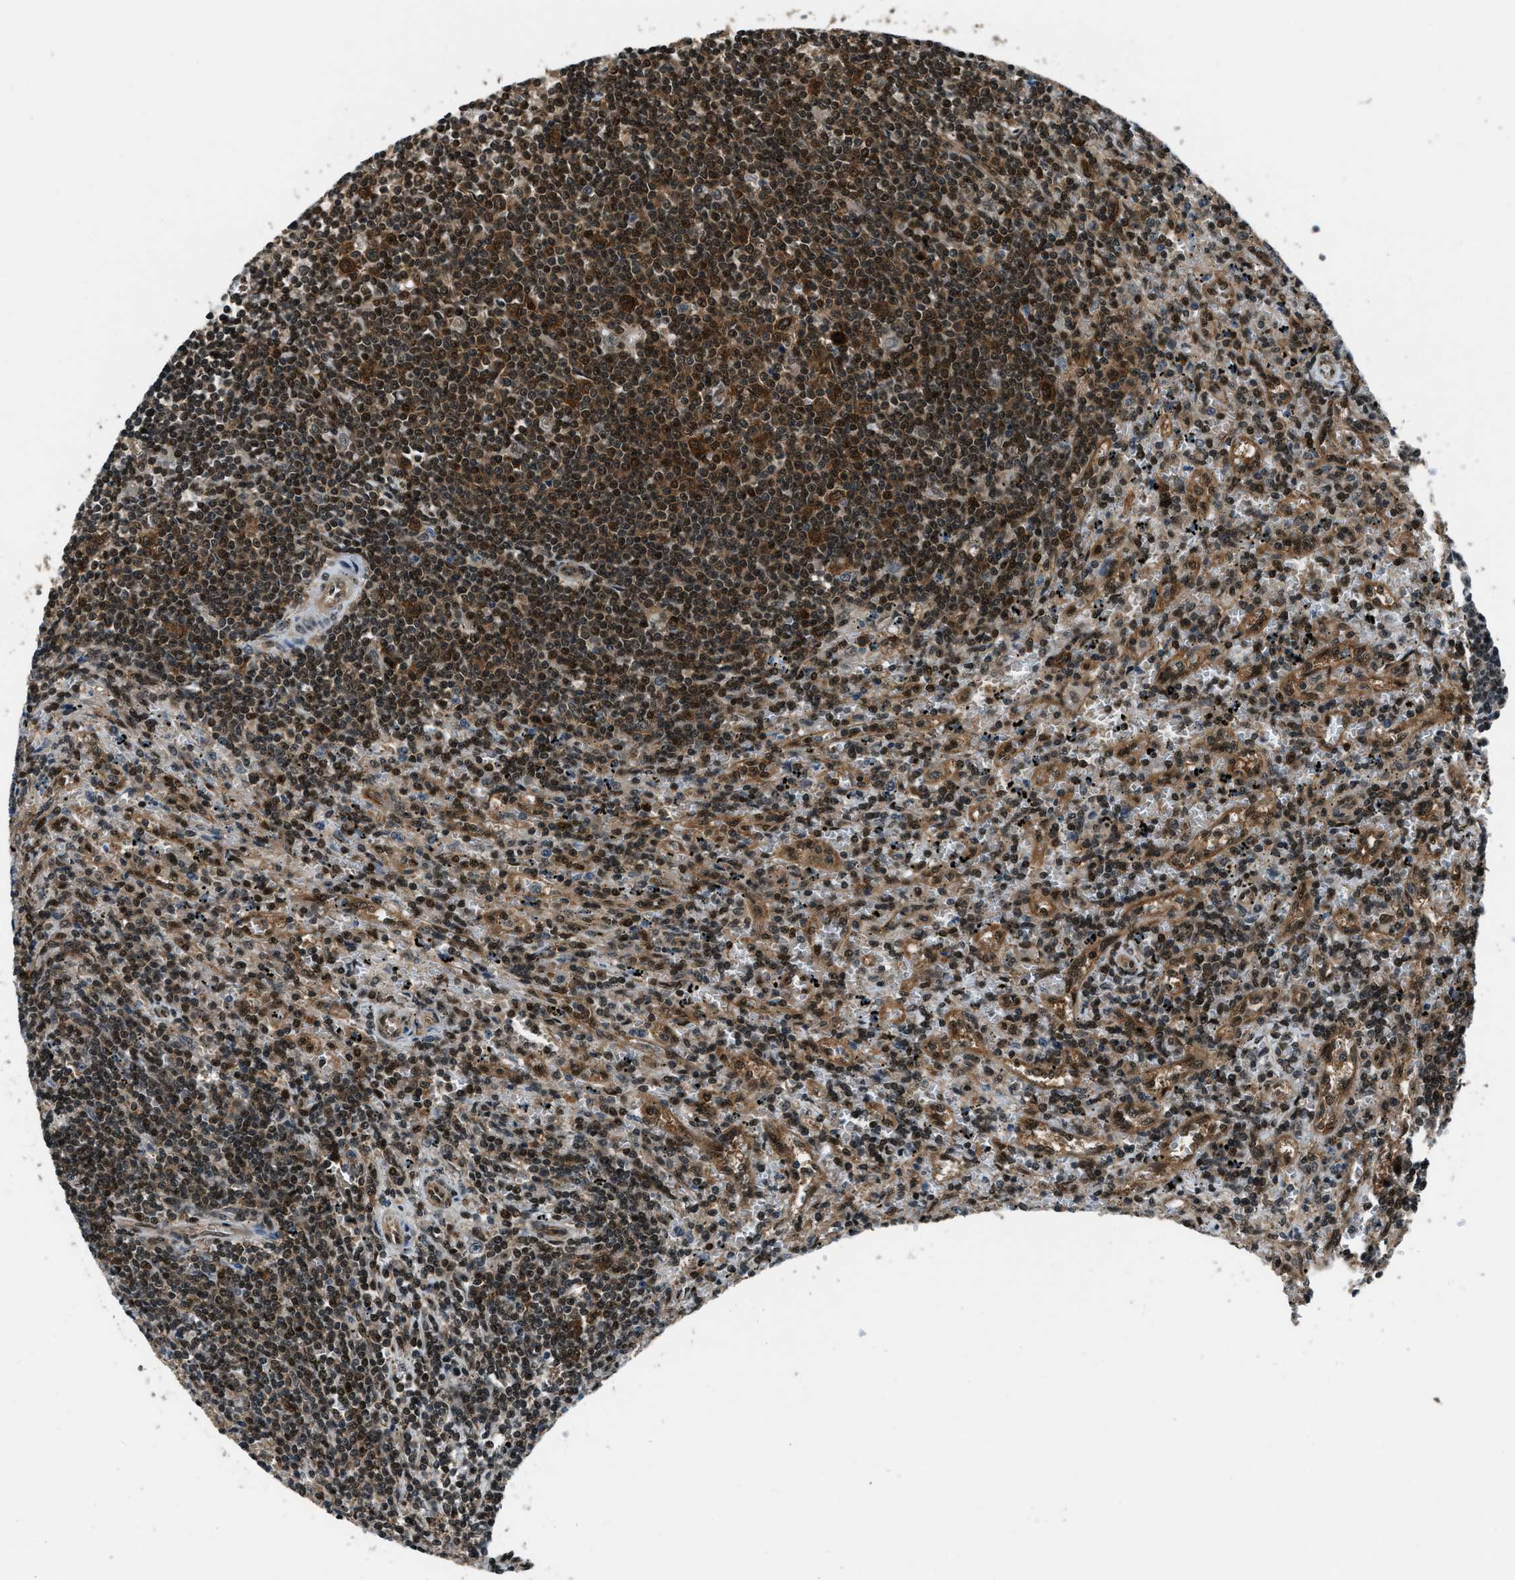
{"staining": {"intensity": "strong", "quantity": "25%-75%", "location": "cytoplasmic/membranous,nuclear"}, "tissue": "lymphoma", "cell_type": "Tumor cells", "image_type": "cancer", "snomed": [{"axis": "morphology", "description": "Malignant lymphoma, non-Hodgkin's type, Low grade"}, {"axis": "topography", "description": "Spleen"}], "caption": "Tumor cells show high levels of strong cytoplasmic/membranous and nuclear expression in about 25%-75% of cells in malignant lymphoma, non-Hodgkin's type (low-grade).", "gene": "NUDCD3", "patient": {"sex": "male", "age": 76}}